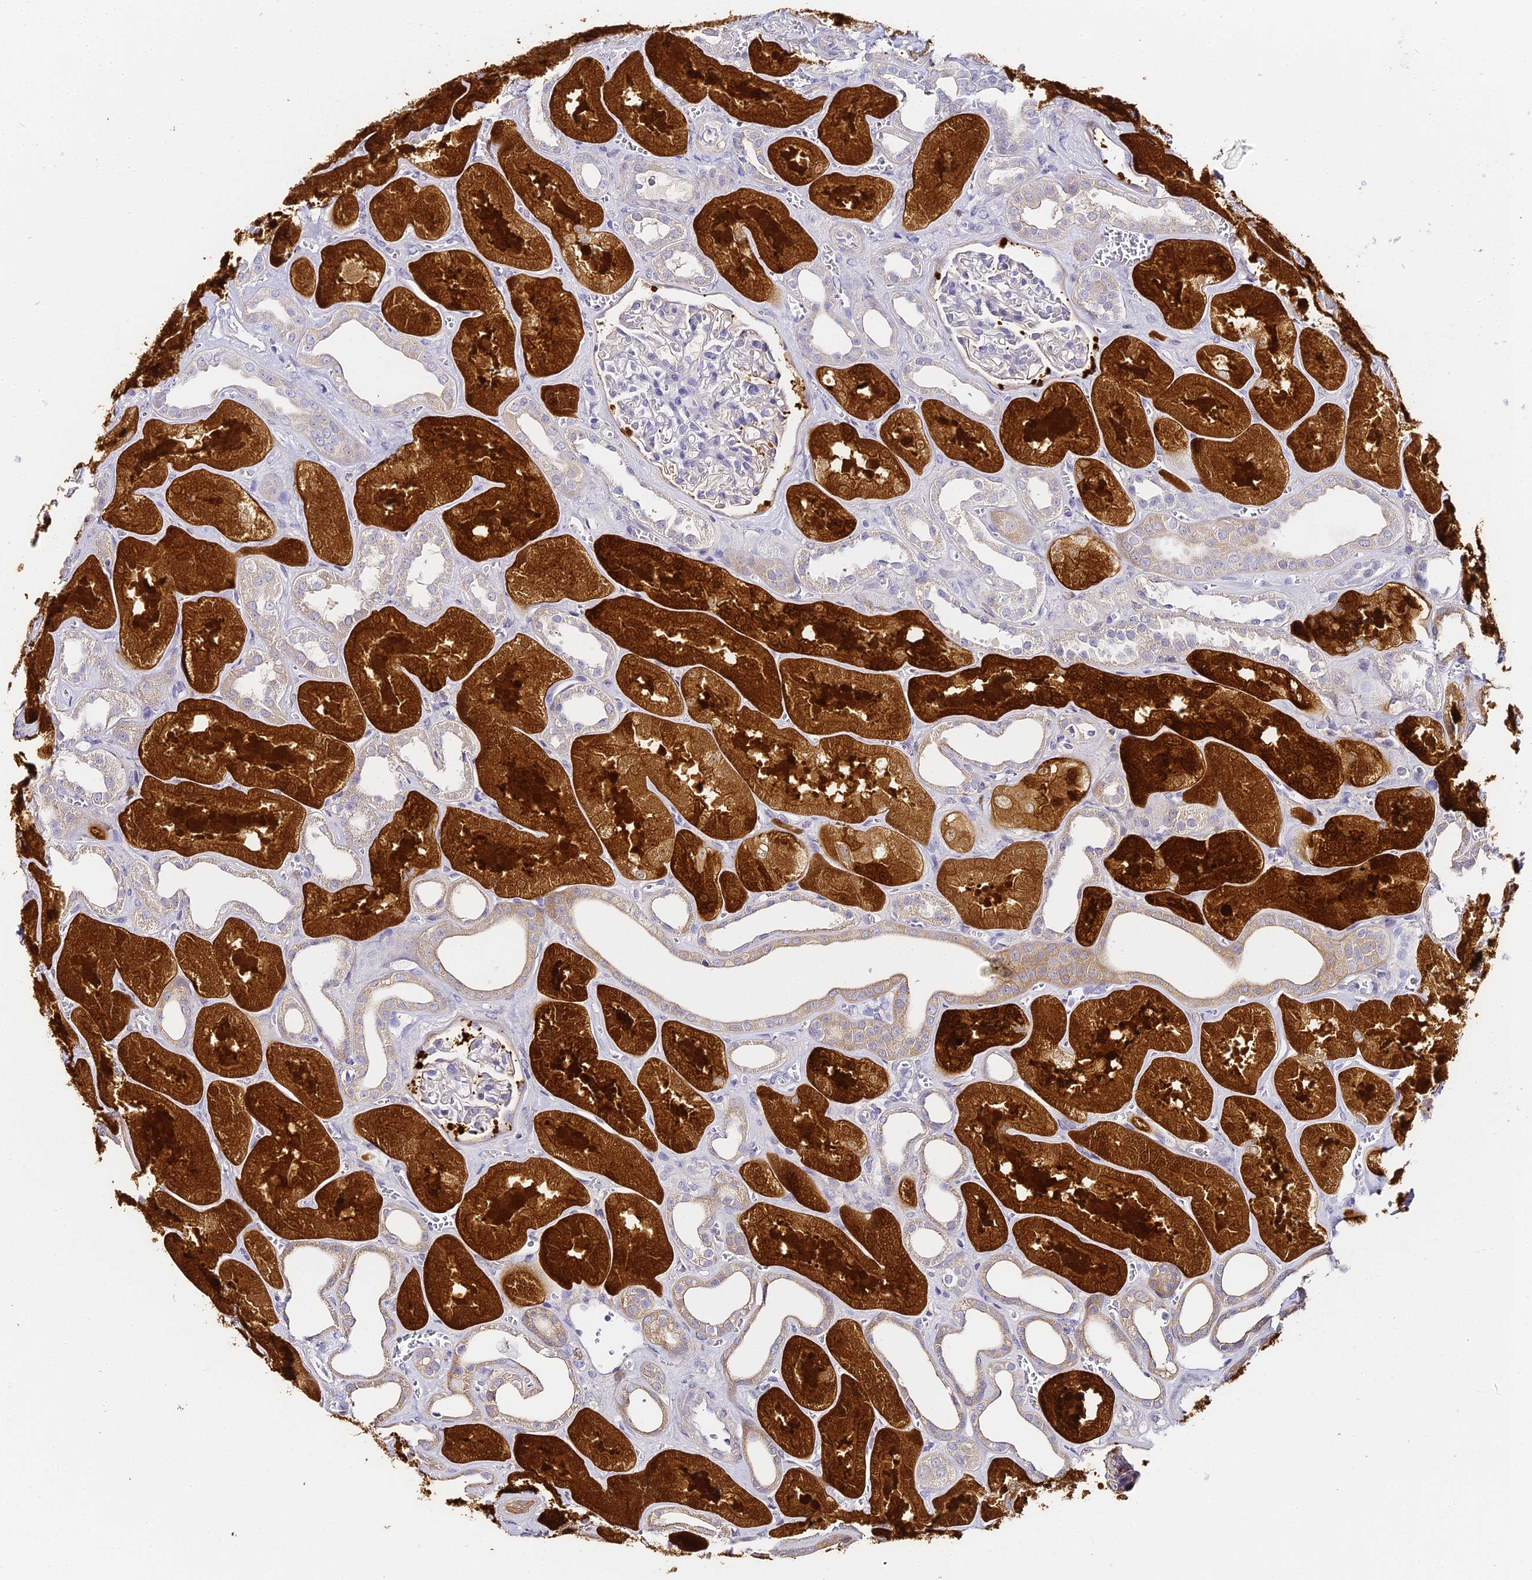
{"staining": {"intensity": "negative", "quantity": "none", "location": "none"}, "tissue": "kidney", "cell_type": "Cells in glomeruli", "image_type": "normal", "snomed": [{"axis": "morphology", "description": "Normal tissue, NOS"}, {"axis": "morphology", "description": "Adenocarcinoma, NOS"}, {"axis": "topography", "description": "Kidney"}], "caption": "Immunohistochemical staining of normal kidney reveals no significant expression in cells in glomeruli. The staining is performed using DAB brown chromogen with nuclei counter-stained in using hematoxylin.", "gene": "ABHD14A", "patient": {"sex": "female", "age": 68}}